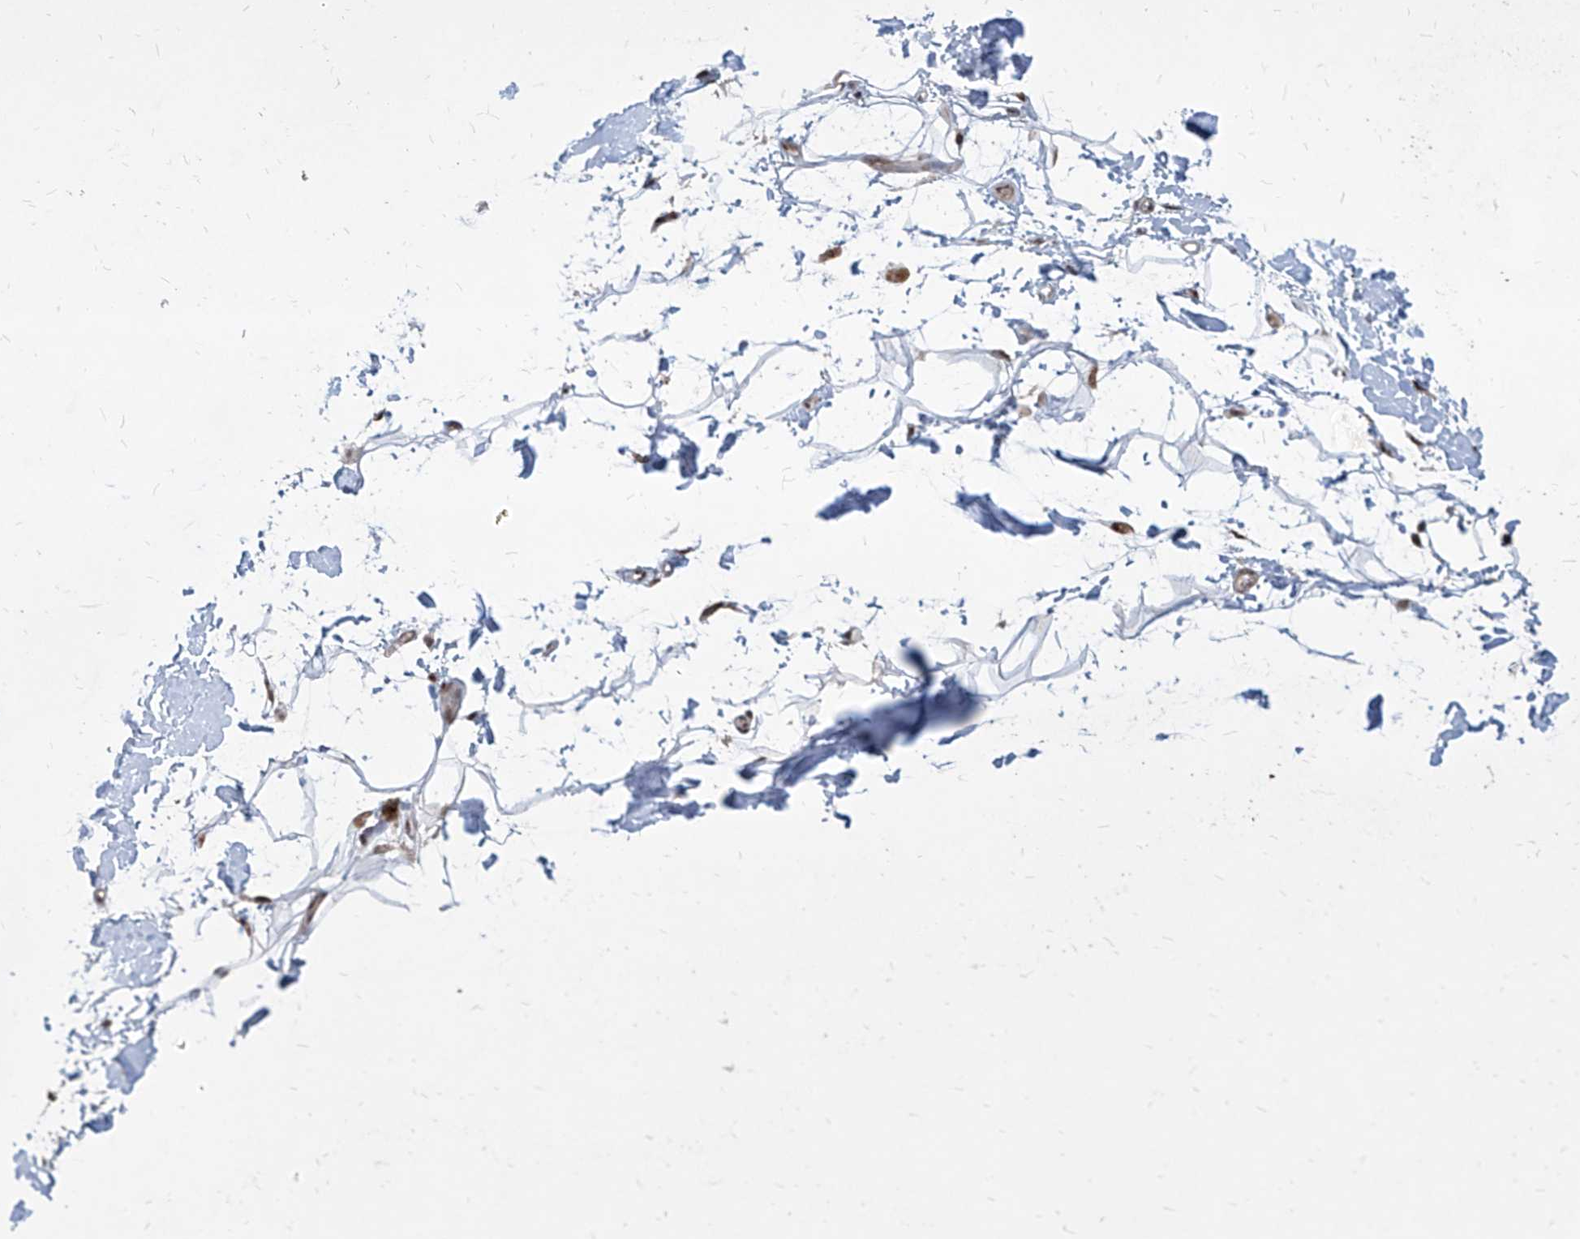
{"staining": {"intensity": "moderate", "quantity": ">75%", "location": "nuclear"}, "tissue": "adipose tissue", "cell_type": "Adipocytes", "image_type": "normal", "snomed": [{"axis": "morphology", "description": "Normal tissue, NOS"}, {"axis": "morphology", "description": "Adenocarcinoma, NOS"}, {"axis": "topography", "description": "Pancreas"}, {"axis": "topography", "description": "Peripheral nerve tissue"}], "caption": "A high-resolution image shows immunohistochemistry (IHC) staining of normal adipose tissue, which reveals moderate nuclear staining in about >75% of adipocytes. (DAB IHC with brightfield microscopy, high magnification).", "gene": "IRF2", "patient": {"sex": "male", "age": 59}}